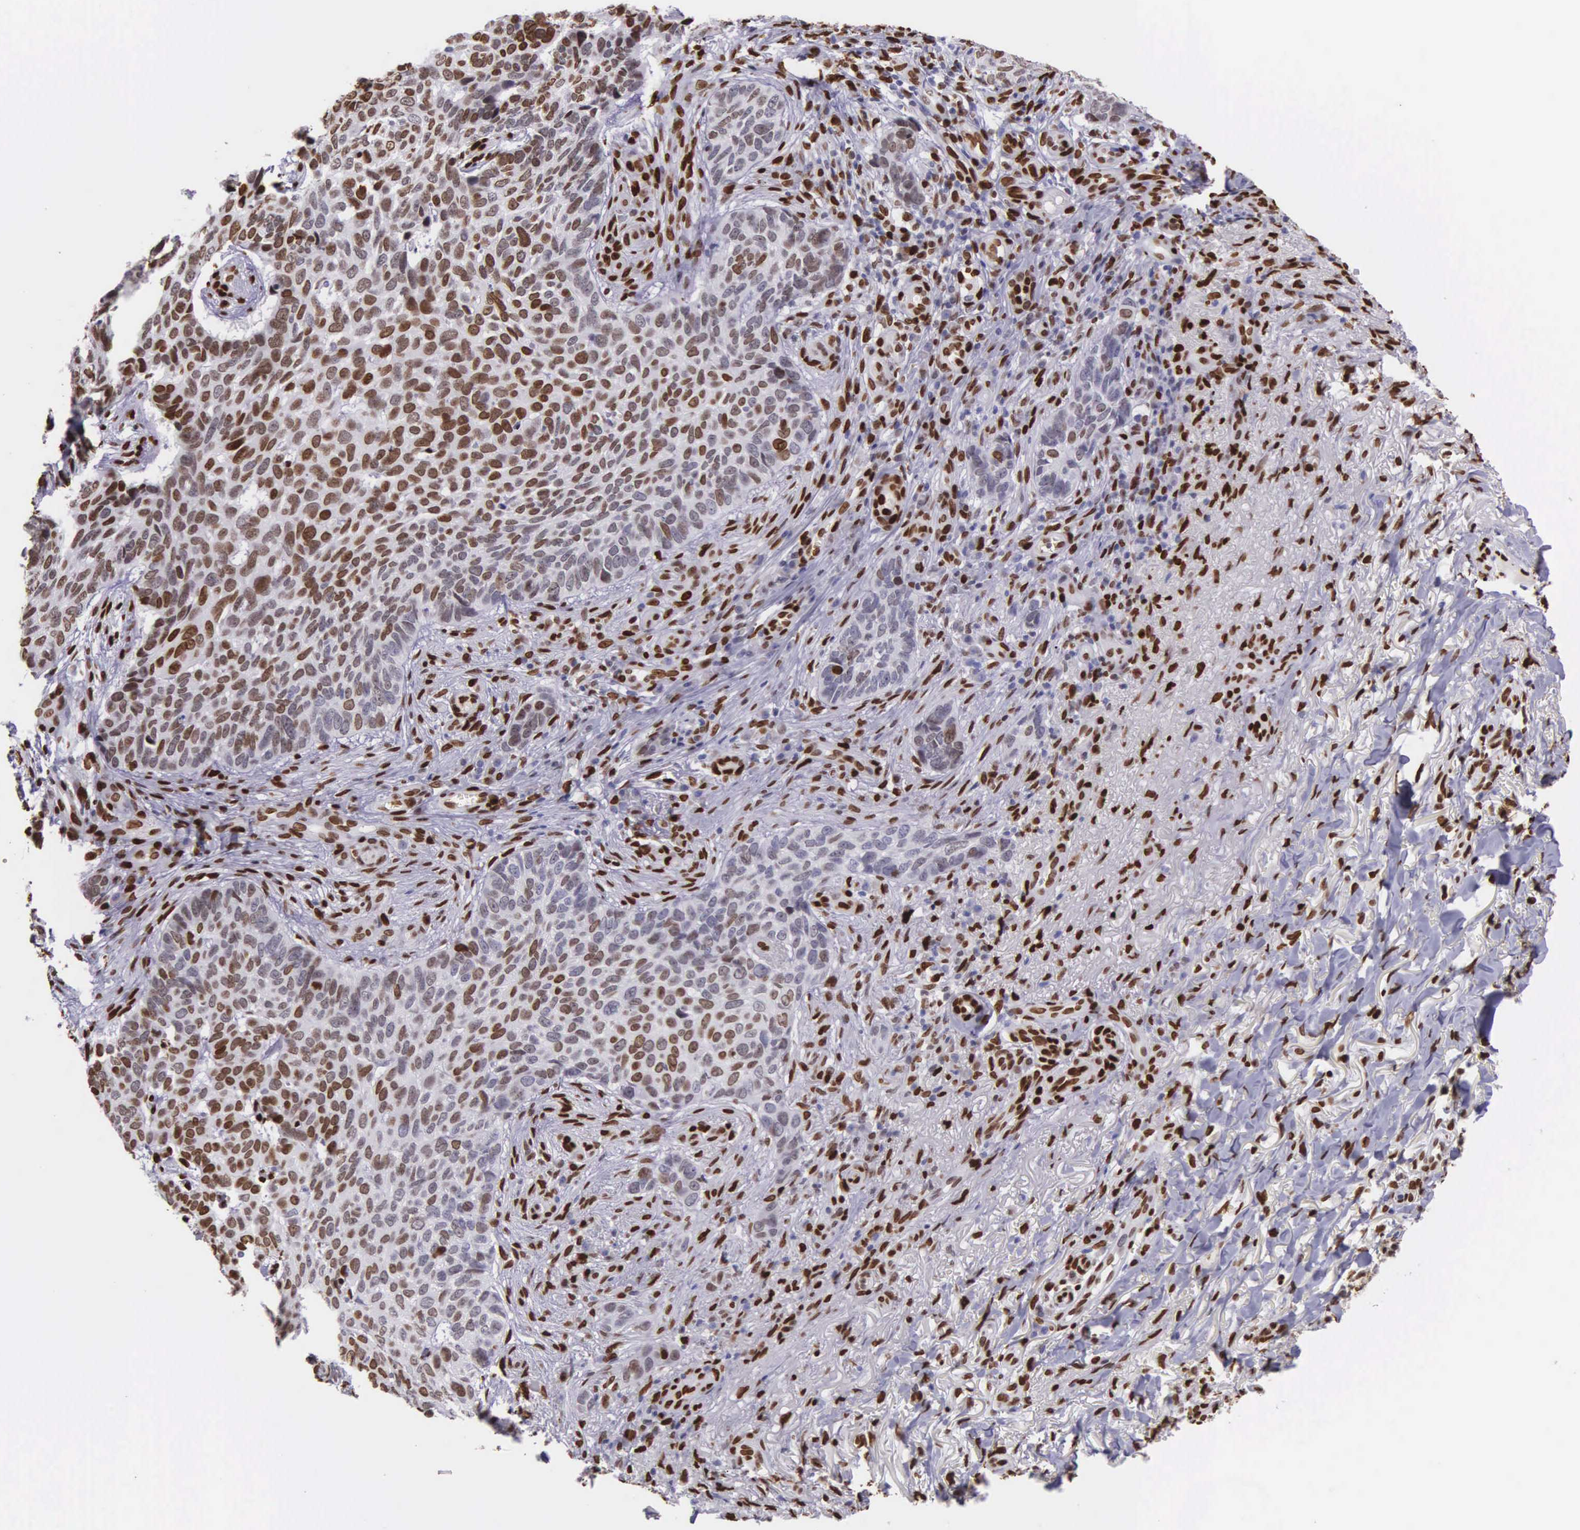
{"staining": {"intensity": "strong", "quantity": ">75%", "location": "nuclear"}, "tissue": "skin cancer", "cell_type": "Tumor cells", "image_type": "cancer", "snomed": [{"axis": "morphology", "description": "Basal cell carcinoma"}, {"axis": "topography", "description": "Skin"}], "caption": "This photomicrograph demonstrates IHC staining of human skin cancer (basal cell carcinoma), with high strong nuclear expression in approximately >75% of tumor cells.", "gene": "H1-0", "patient": {"sex": "male", "age": 81}}